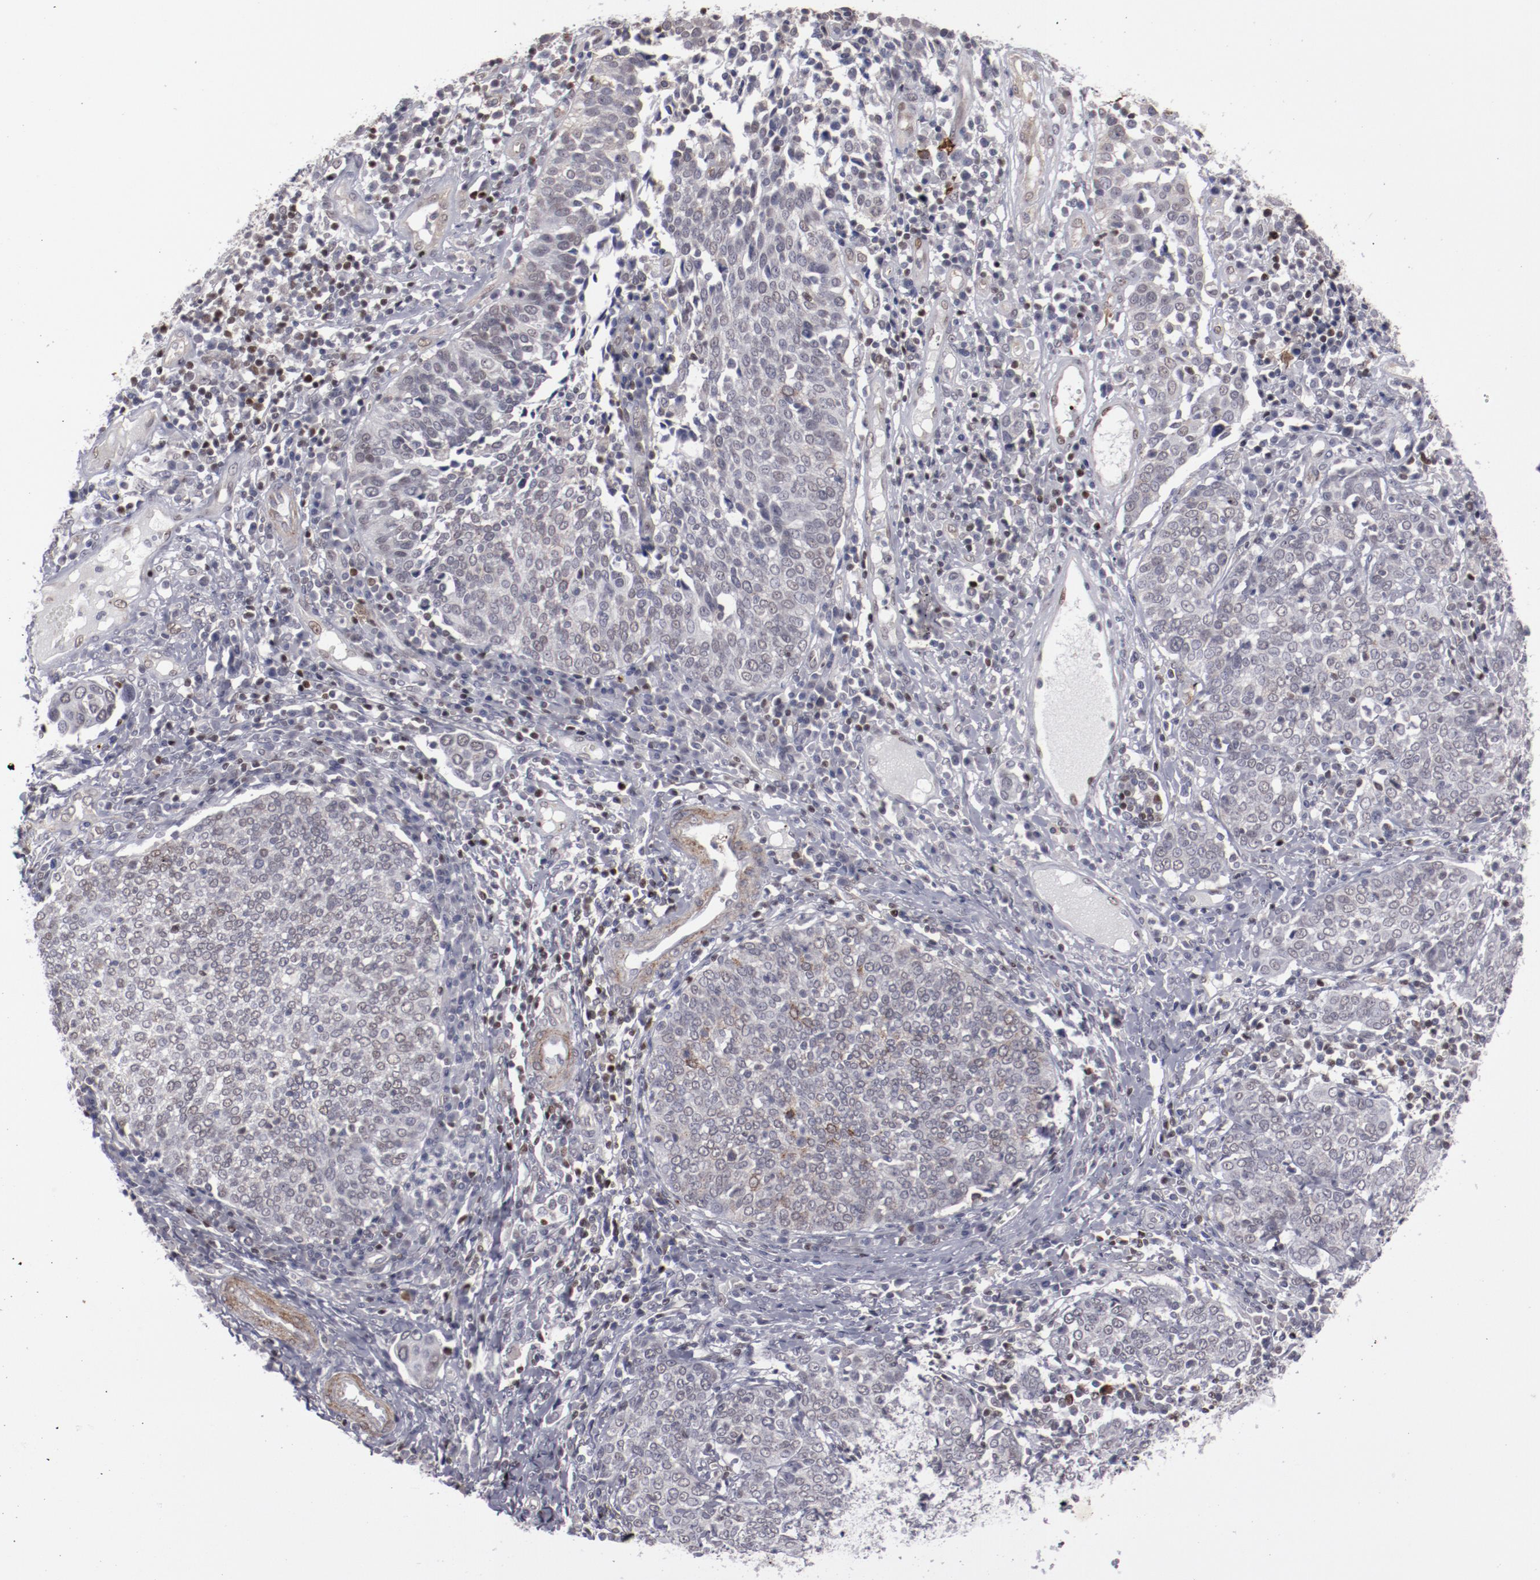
{"staining": {"intensity": "negative", "quantity": "none", "location": "none"}, "tissue": "cervical cancer", "cell_type": "Tumor cells", "image_type": "cancer", "snomed": [{"axis": "morphology", "description": "Squamous cell carcinoma, NOS"}, {"axis": "topography", "description": "Cervix"}], "caption": "IHC of cervical cancer exhibits no staining in tumor cells. The staining was performed using DAB (3,3'-diaminobenzidine) to visualize the protein expression in brown, while the nuclei were stained in blue with hematoxylin (Magnification: 20x).", "gene": "LEF1", "patient": {"sex": "female", "age": 40}}